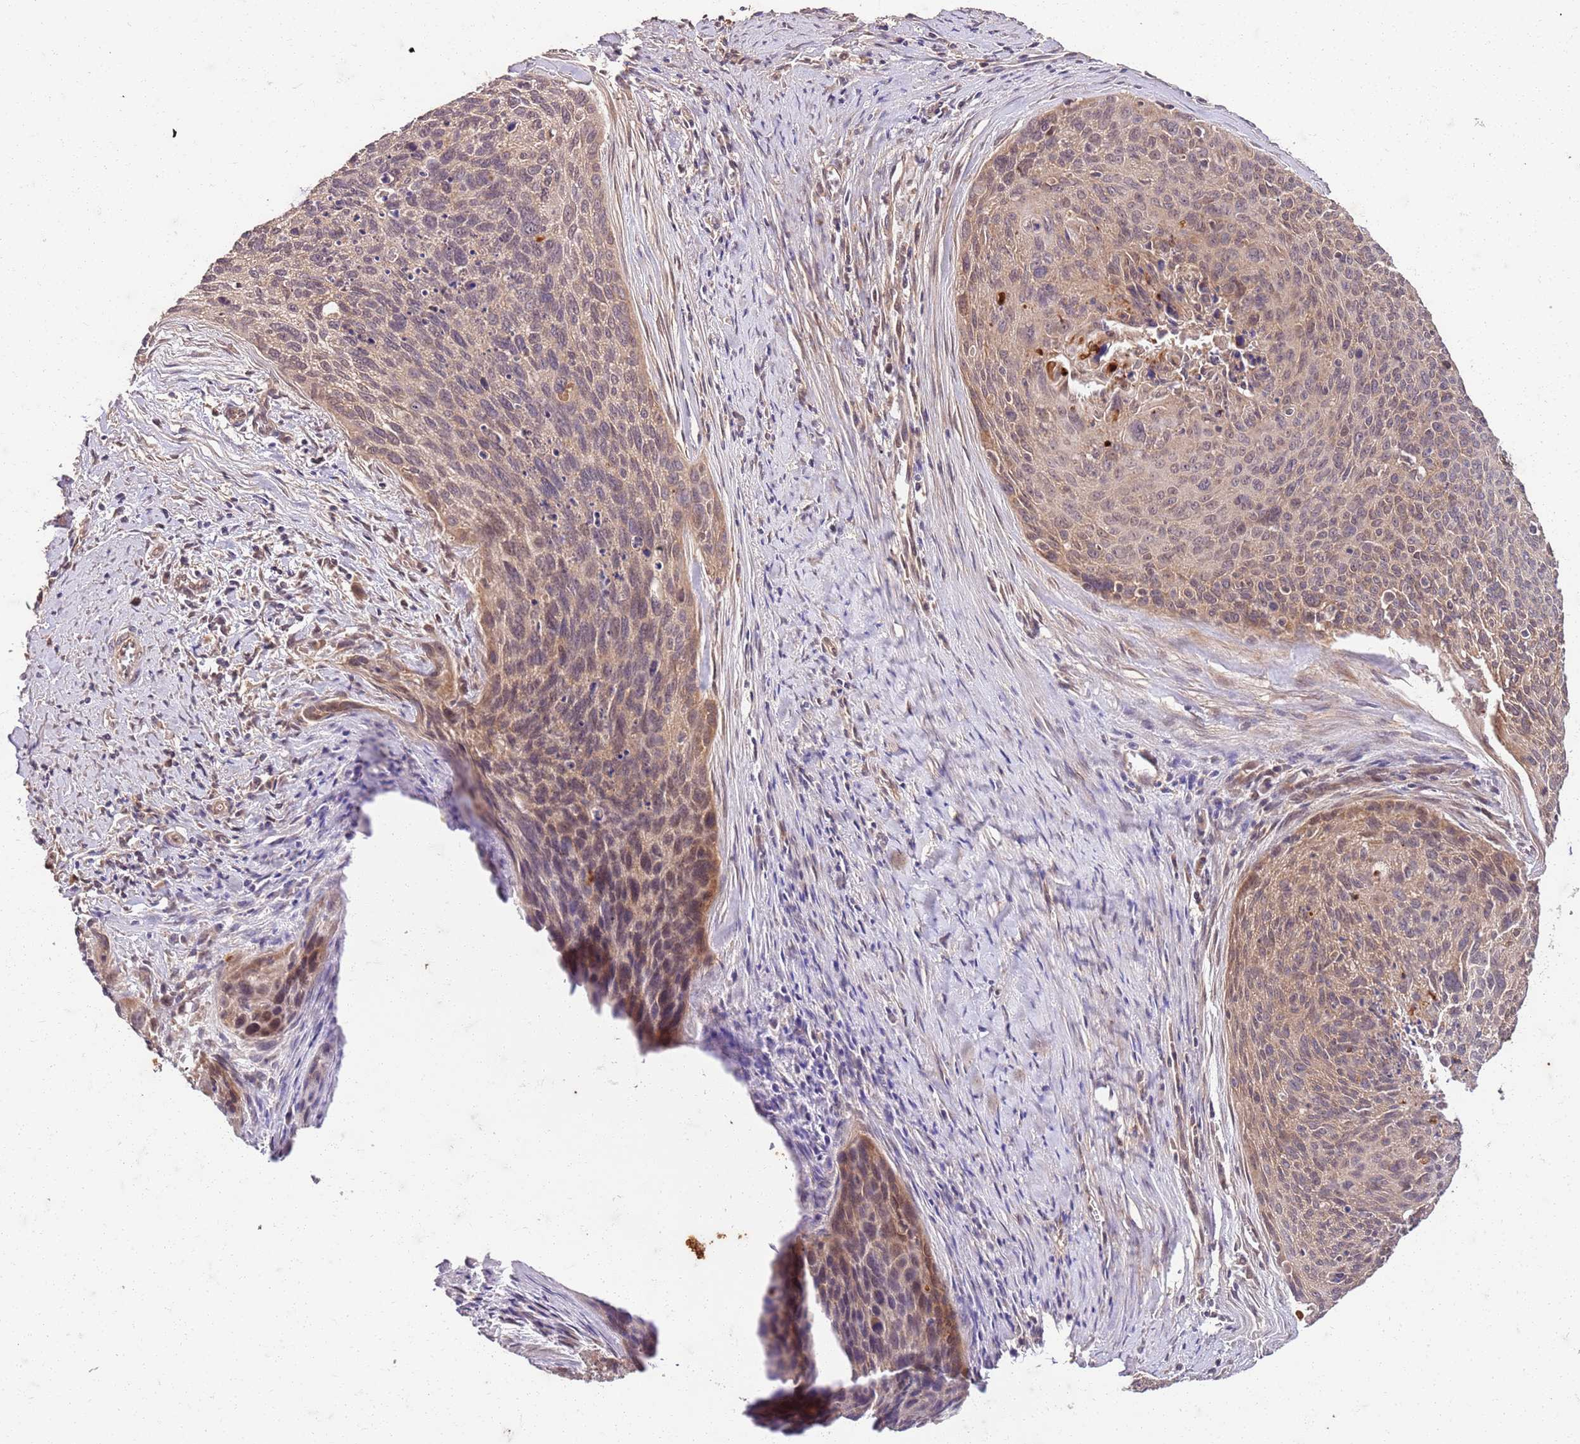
{"staining": {"intensity": "moderate", "quantity": "25%-75%", "location": "cytoplasmic/membranous,nuclear"}, "tissue": "cervical cancer", "cell_type": "Tumor cells", "image_type": "cancer", "snomed": [{"axis": "morphology", "description": "Squamous cell carcinoma, NOS"}, {"axis": "topography", "description": "Cervix"}], "caption": "Cervical cancer tissue reveals moderate cytoplasmic/membranous and nuclear staining in approximately 25%-75% of tumor cells", "gene": "UBE3A", "patient": {"sex": "female", "age": 55}}